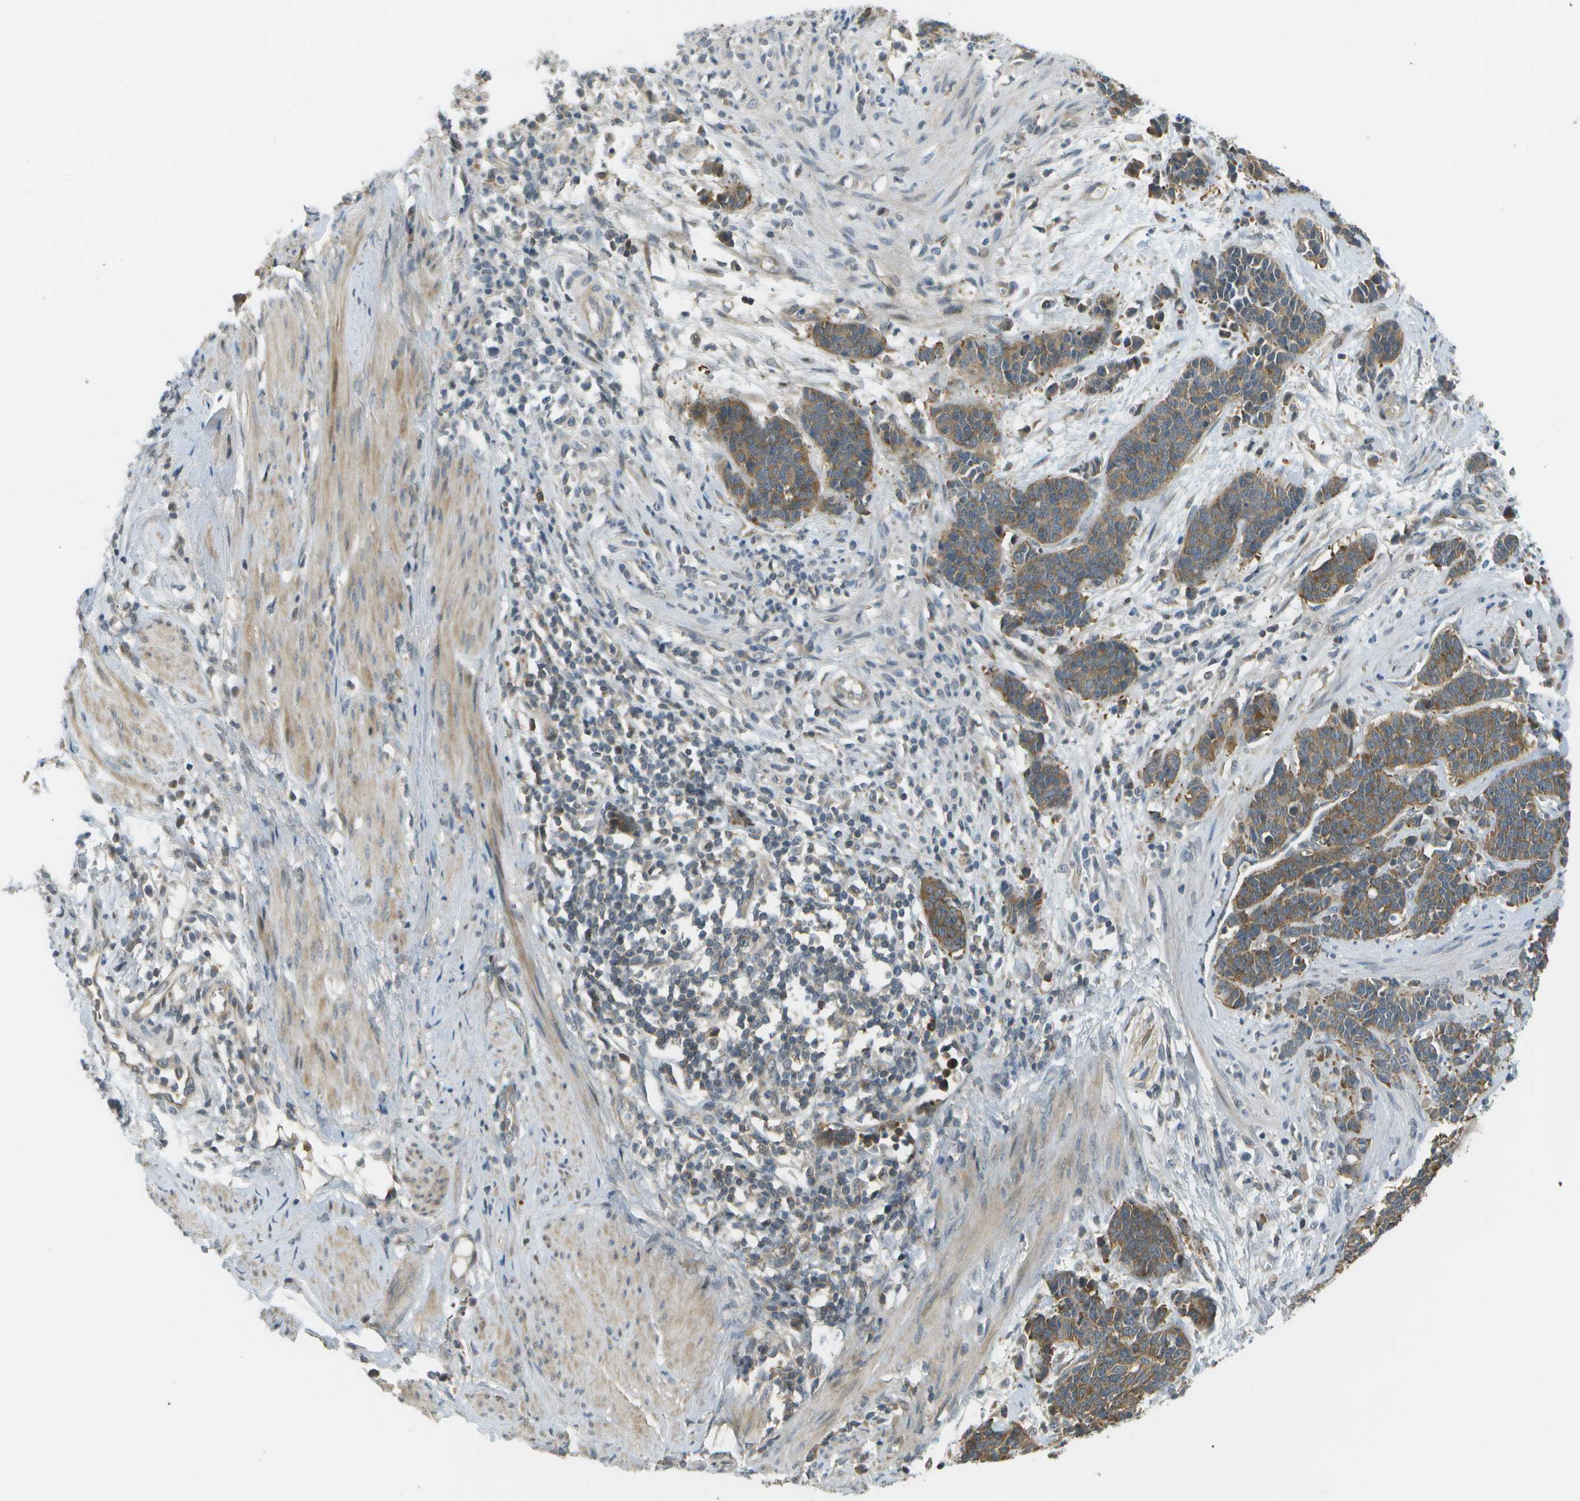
{"staining": {"intensity": "moderate", "quantity": ">75%", "location": "cytoplasmic/membranous"}, "tissue": "cervical cancer", "cell_type": "Tumor cells", "image_type": "cancer", "snomed": [{"axis": "morphology", "description": "Squamous cell carcinoma, NOS"}, {"axis": "topography", "description": "Cervix"}], "caption": "Tumor cells display medium levels of moderate cytoplasmic/membranous staining in about >75% of cells in human cervical cancer.", "gene": "WNK2", "patient": {"sex": "female", "age": 35}}